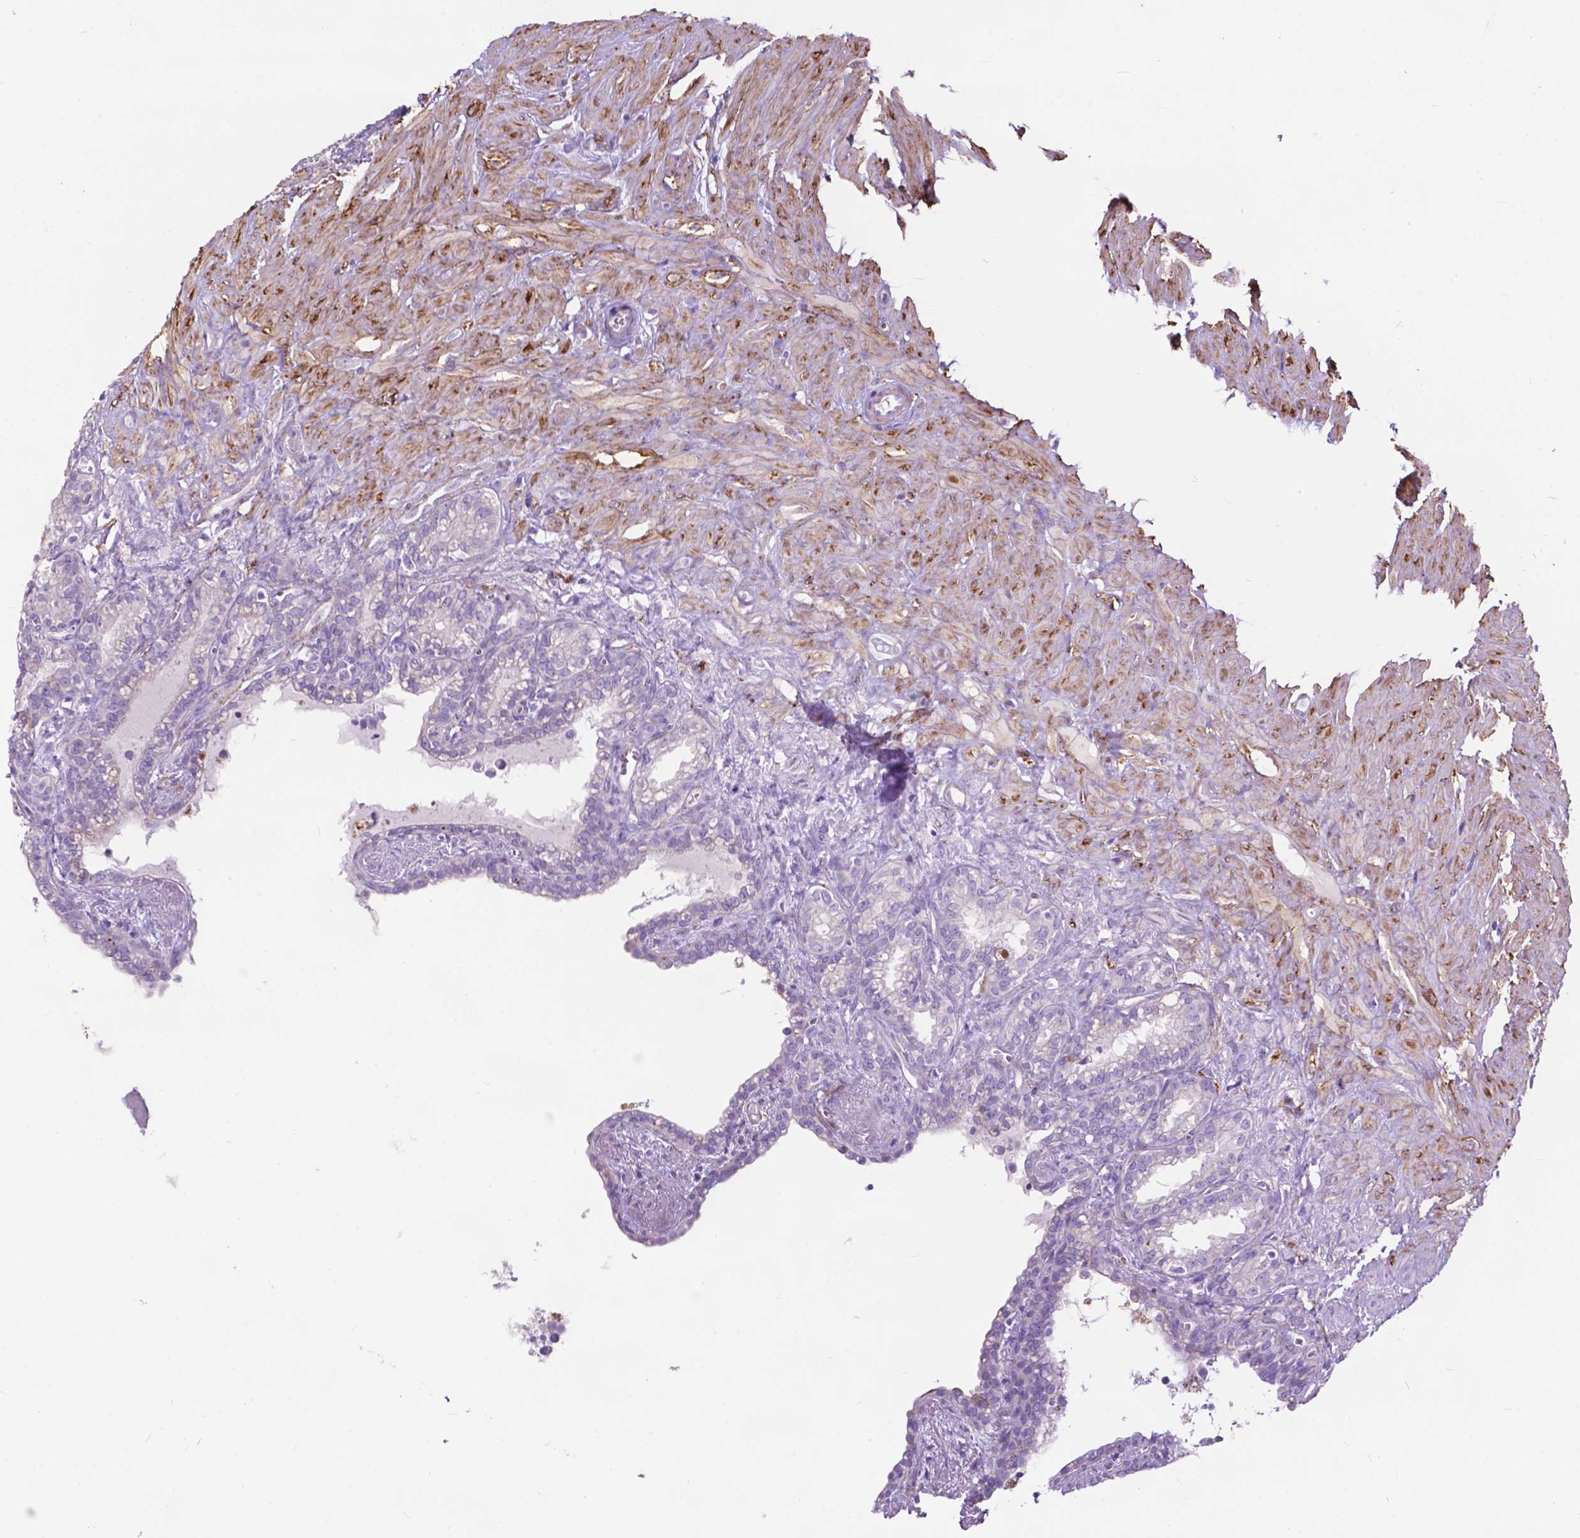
{"staining": {"intensity": "negative", "quantity": "none", "location": "none"}, "tissue": "seminal vesicle", "cell_type": "Glandular cells", "image_type": "normal", "snomed": [{"axis": "morphology", "description": "Normal tissue, NOS"}, {"axis": "morphology", "description": "Urothelial carcinoma, NOS"}, {"axis": "topography", "description": "Urinary bladder"}, {"axis": "topography", "description": "Seminal veicle"}], "caption": "The micrograph shows no significant expression in glandular cells of seminal vesicle.", "gene": "PCDHA12", "patient": {"sex": "male", "age": 76}}